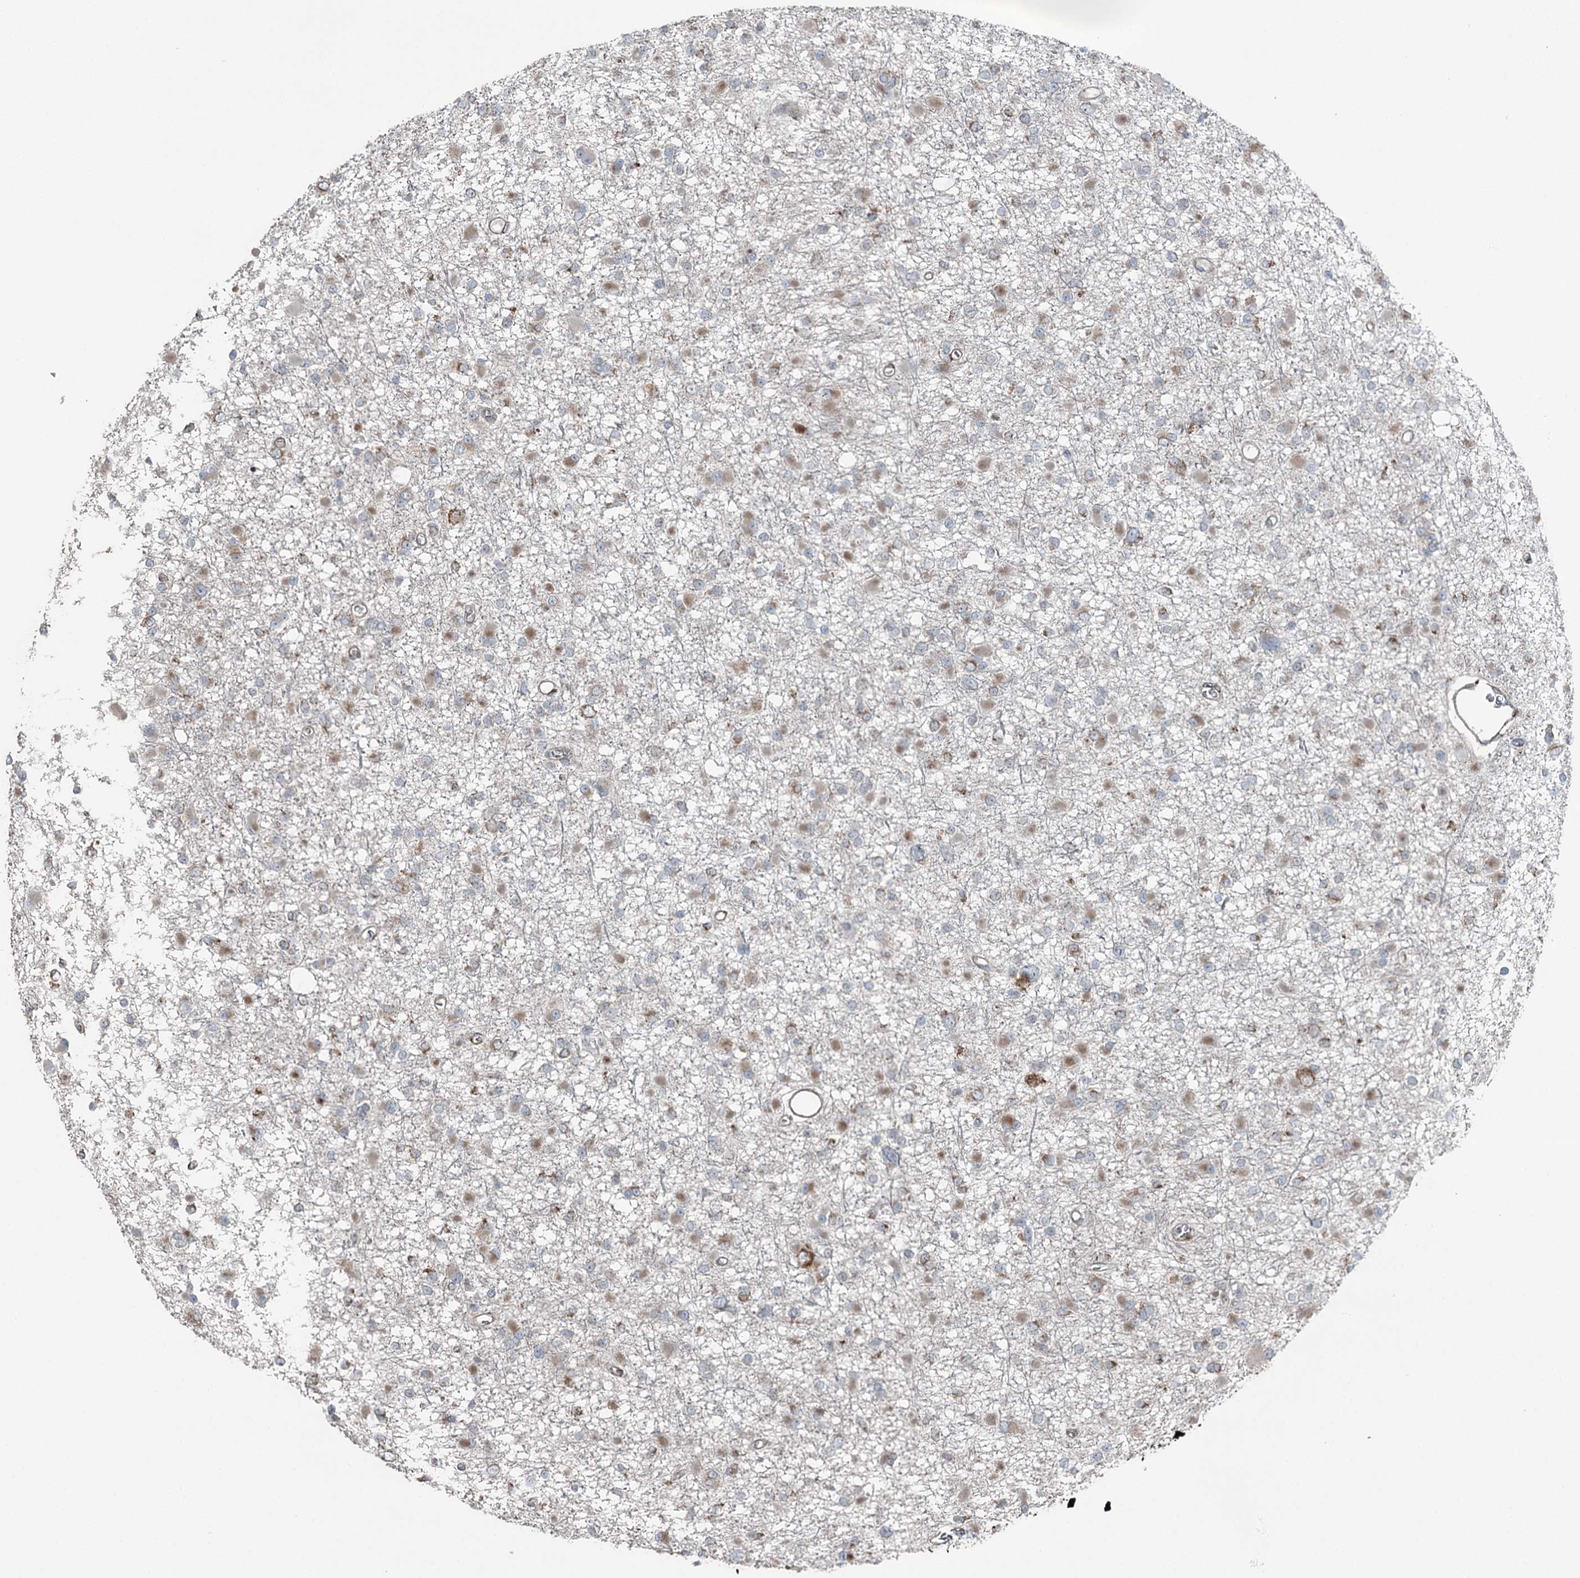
{"staining": {"intensity": "weak", "quantity": "<25%", "location": "cytoplasmic/membranous"}, "tissue": "glioma", "cell_type": "Tumor cells", "image_type": "cancer", "snomed": [{"axis": "morphology", "description": "Glioma, malignant, Low grade"}, {"axis": "topography", "description": "Brain"}], "caption": "Glioma was stained to show a protein in brown. There is no significant staining in tumor cells. (DAB immunohistochemistry visualized using brightfield microscopy, high magnification).", "gene": "RASSF8", "patient": {"sex": "female", "age": 22}}